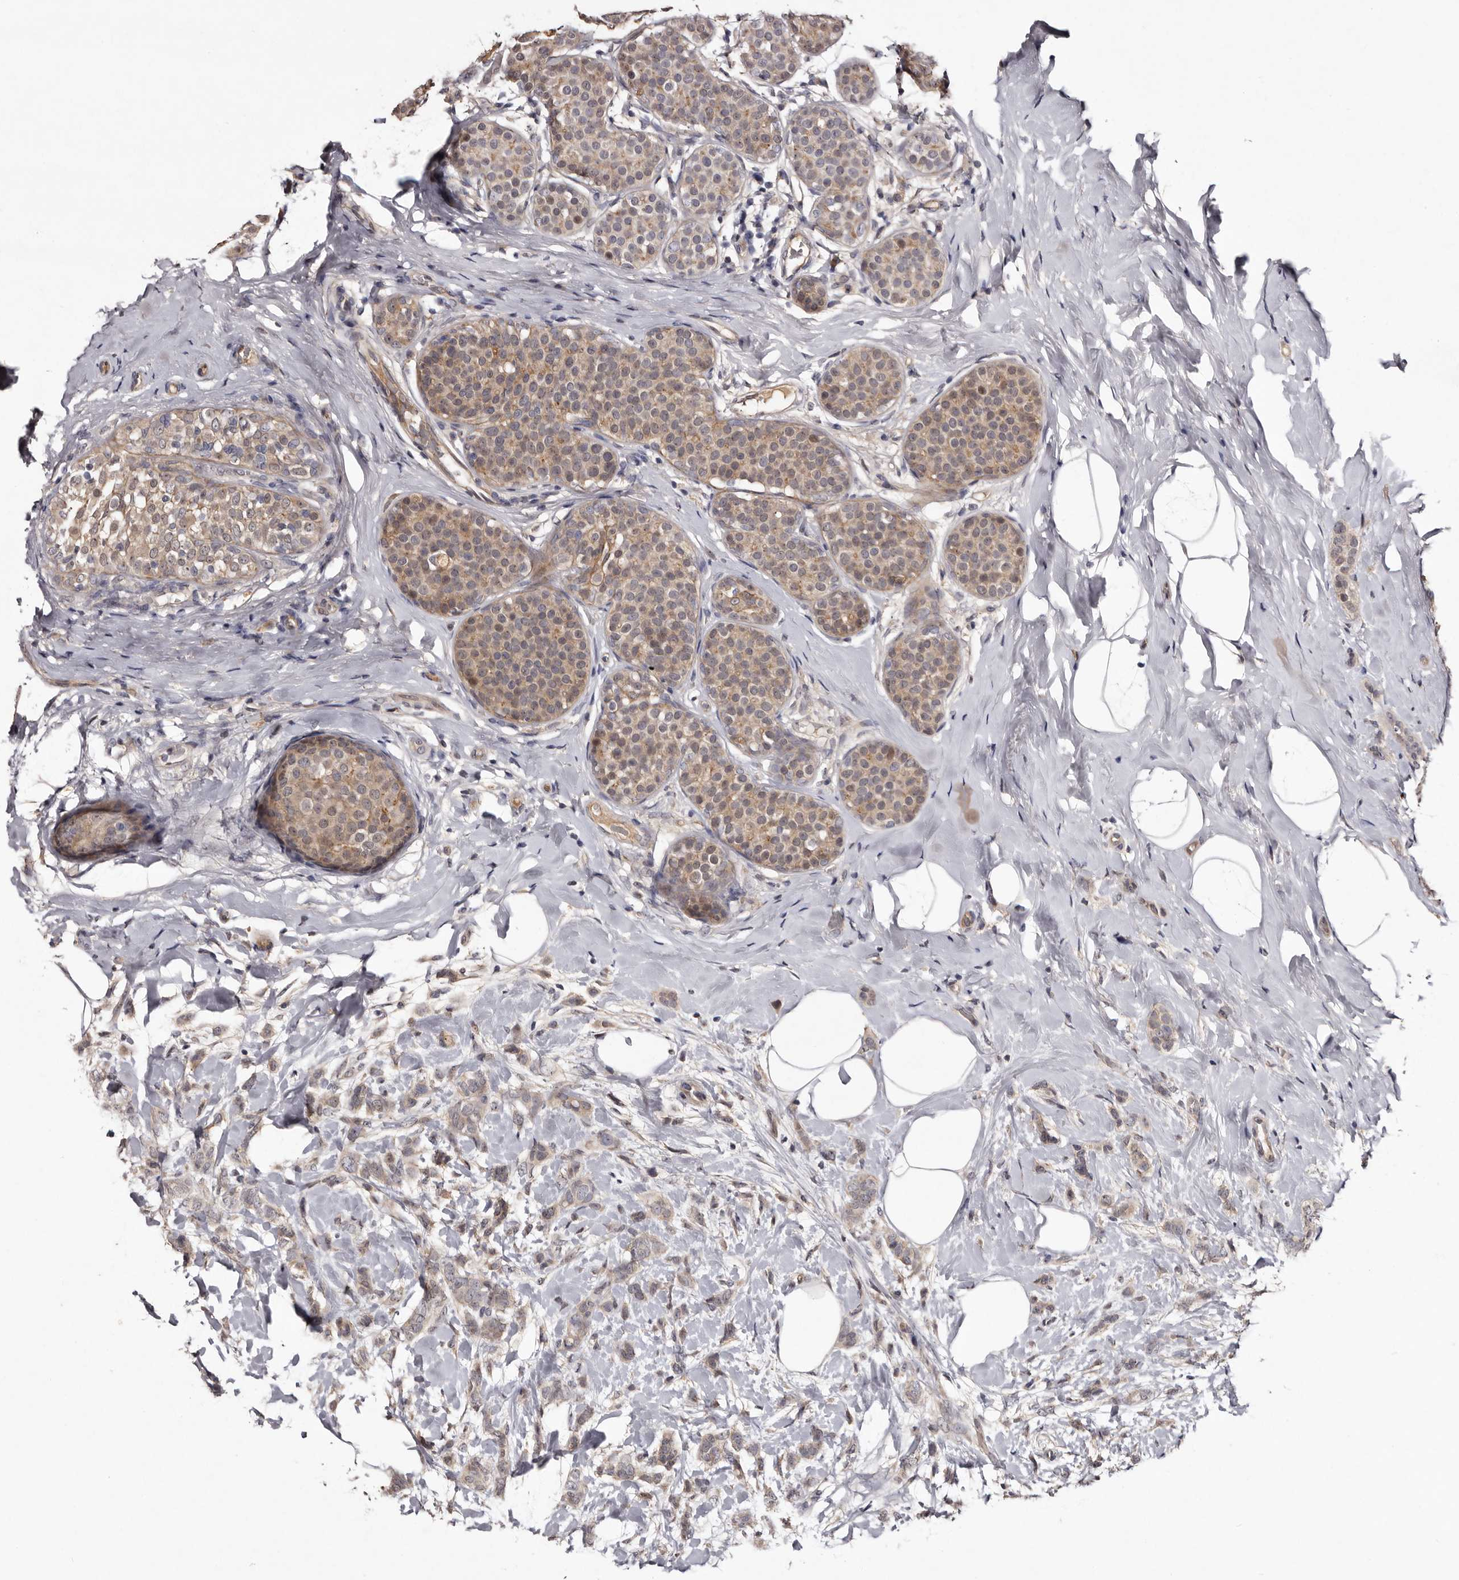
{"staining": {"intensity": "weak", "quantity": ">75%", "location": "cytoplasmic/membranous"}, "tissue": "breast cancer", "cell_type": "Tumor cells", "image_type": "cancer", "snomed": [{"axis": "morphology", "description": "Lobular carcinoma, in situ"}, {"axis": "morphology", "description": "Lobular carcinoma"}, {"axis": "topography", "description": "Breast"}], "caption": "Tumor cells reveal weak cytoplasmic/membranous staining in approximately >75% of cells in breast cancer (lobular carcinoma).", "gene": "LANCL2", "patient": {"sex": "female", "age": 41}}